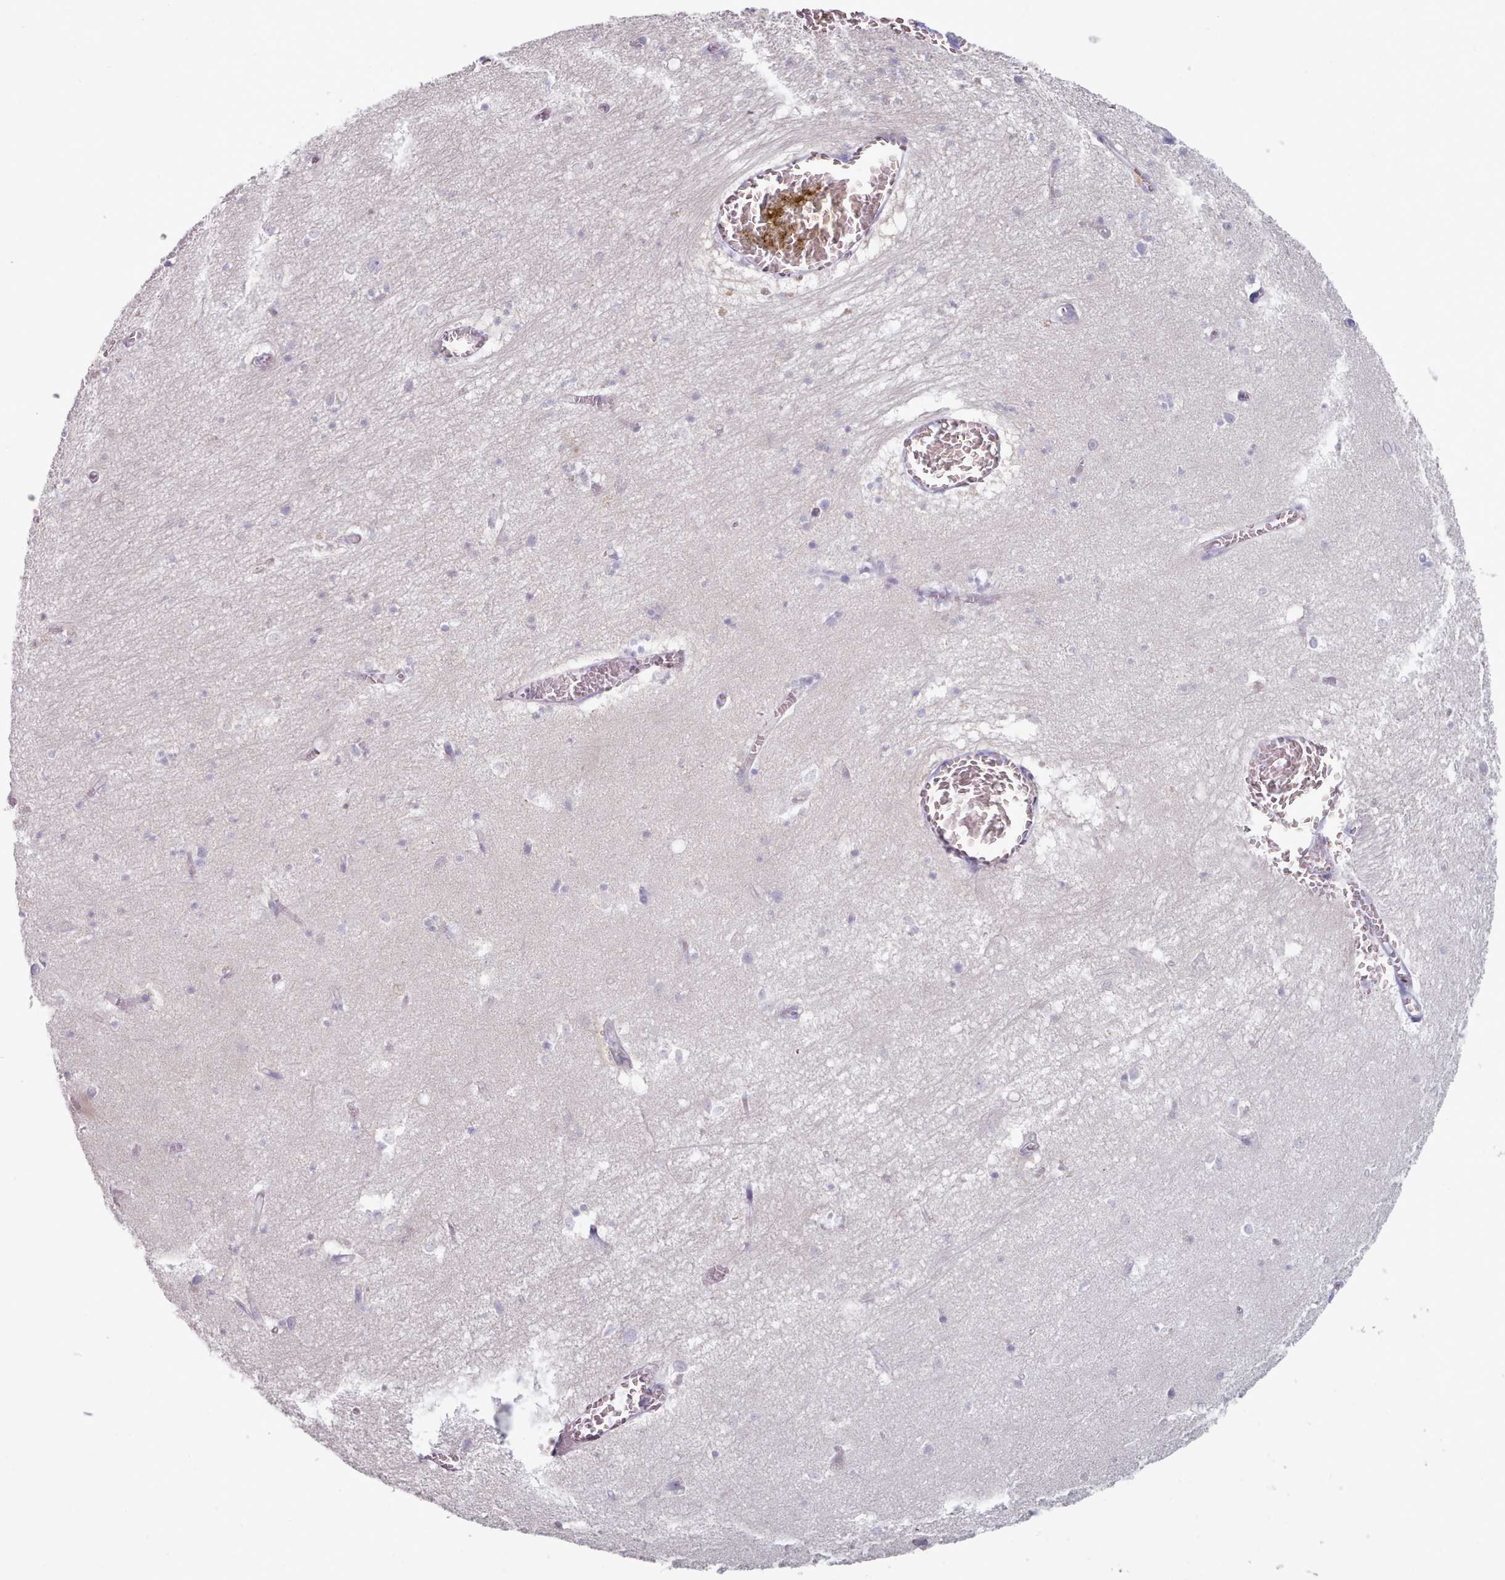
{"staining": {"intensity": "negative", "quantity": "none", "location": "none"}, "tissue": "hippocampus", "cell_type": "Glial cells", "image_type": "normal", "snomed": [{"axis": "morphology", "description": "Normal tissue, NOS"}, {"axis": "topography", "description": "Hippocampus"}], "caption": "Immunohistochemistry (IHC) photomicrograph of normal human hippocampus stained for a protein (brown), which shows no positivity in glial cells.", "gene": "HAO1", "patient": {"sex": "female", "age": 64}}